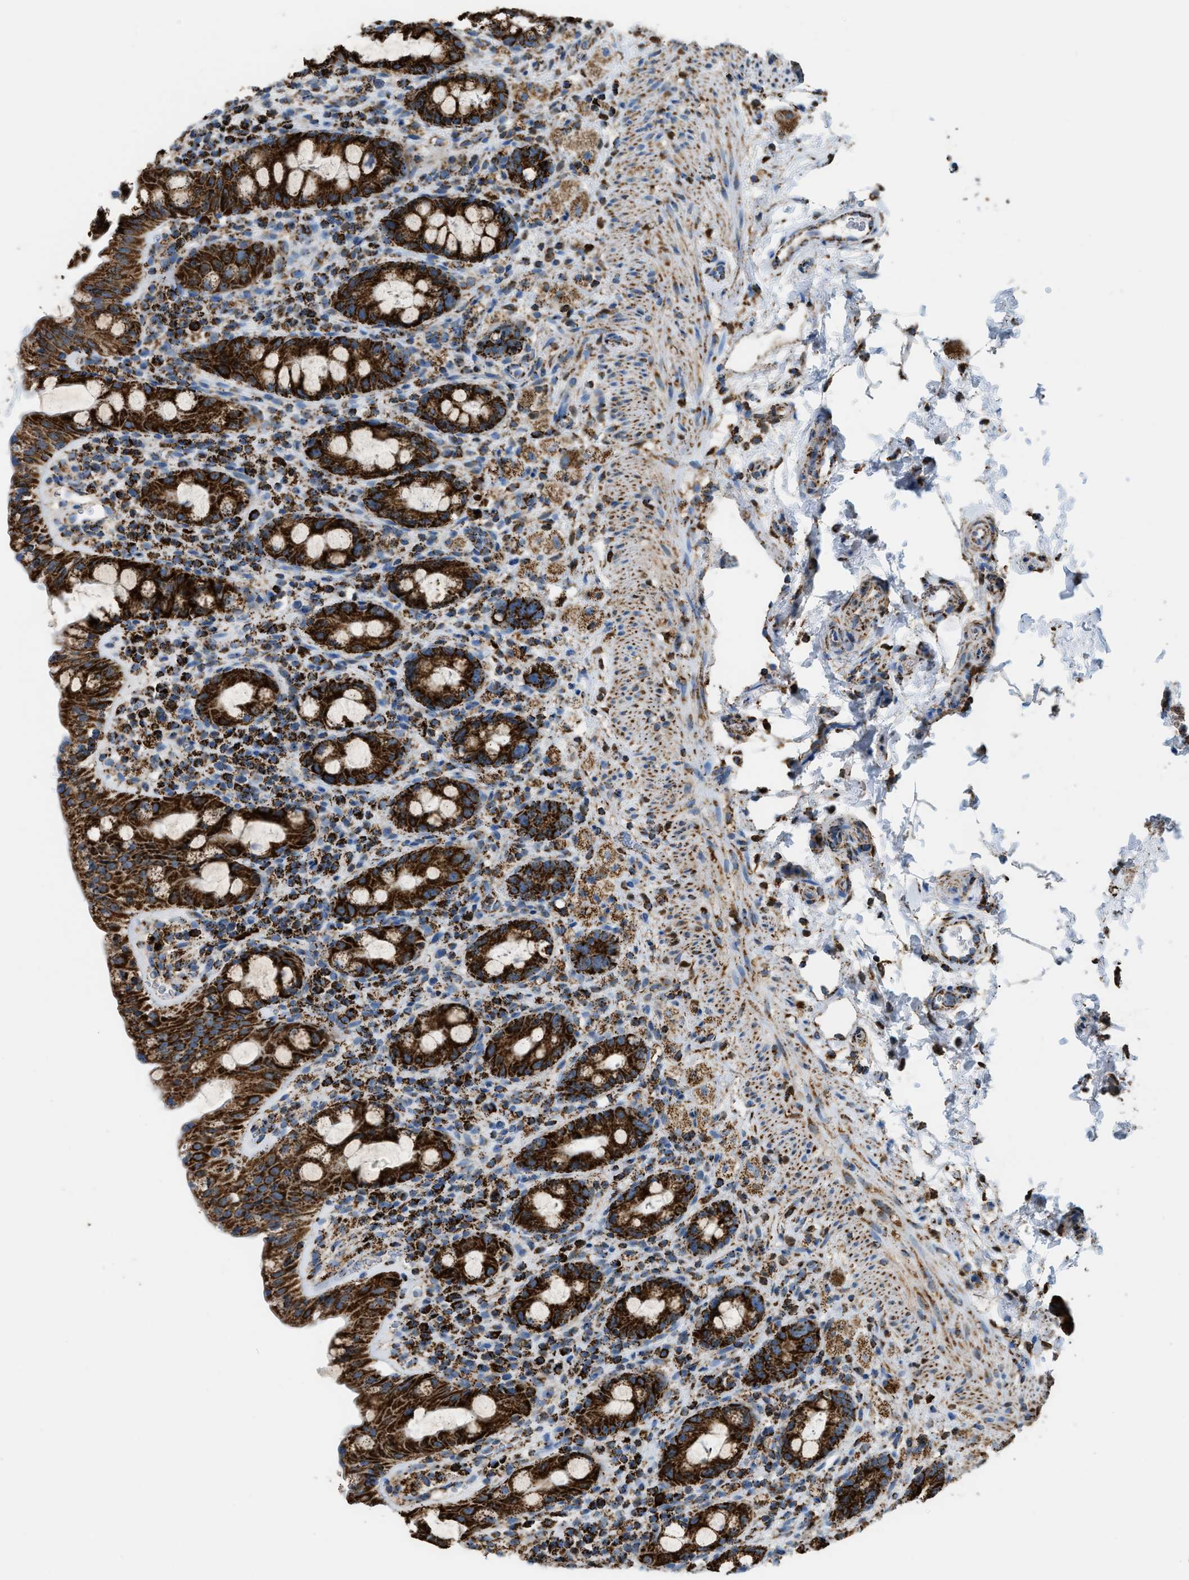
{"staining": {"intensity": "strong", "quantity": ">75%", "location": "cytoplasmic/membranous"}, "tissue": "rectum", "cell_type": "Glandular cells", "image_type": "normal", "snomed": [{"axis": "morphology", "description": "Normal tissue, NOS"}, {"axis": "topography", "description": "Rectum"}], "caption": "Protein staining displays strong cytoplasmic/membranous staining in about >75% of glandular cells in benign rectum.", "gene": "ETFB", "patient": {"sex": "male", "age": 44}}